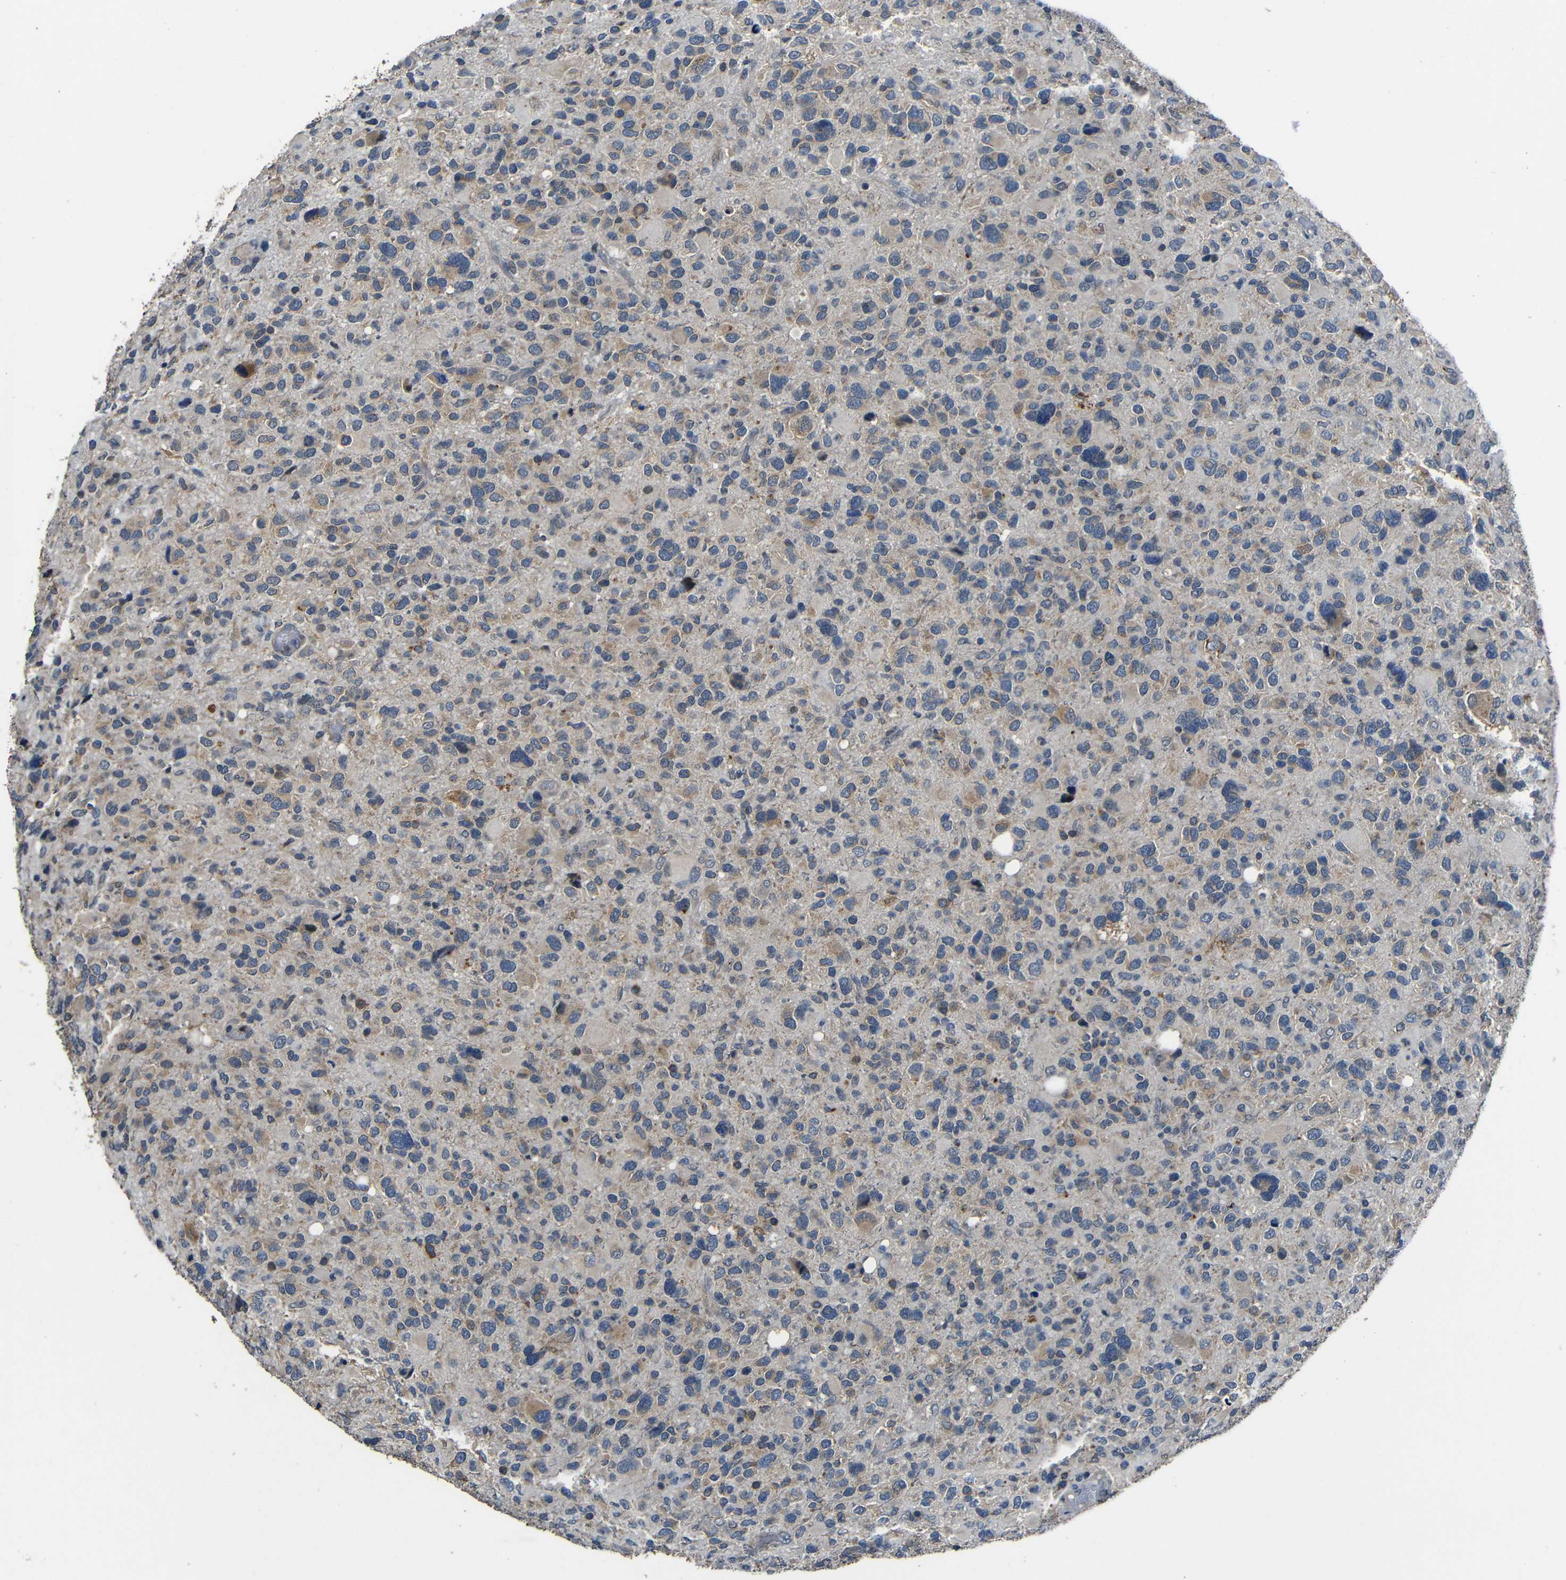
{"staining": {"intensity": "weak", "quantity": "25%-75%", "location": "cytoplasmic/membranous"}, "tissue": "glioma", "cell_type": "Tumor cells", "image_type": "cancer", "snomed": [{"axis": "morphology", "description": "Glioma, malignant, High grade"}, {"axis": "topography", "description": "Brain"}], "caption": "Tumor cells reveal low levels of weak cytoplasmic/membranous positivity in approximately 25%-75% of cells in glioma. The protein of interest is shown in brown color, while the nuclei are stained blue.", "gene": "C6orf89", "patient": {"sex": "male", "age": 48}}